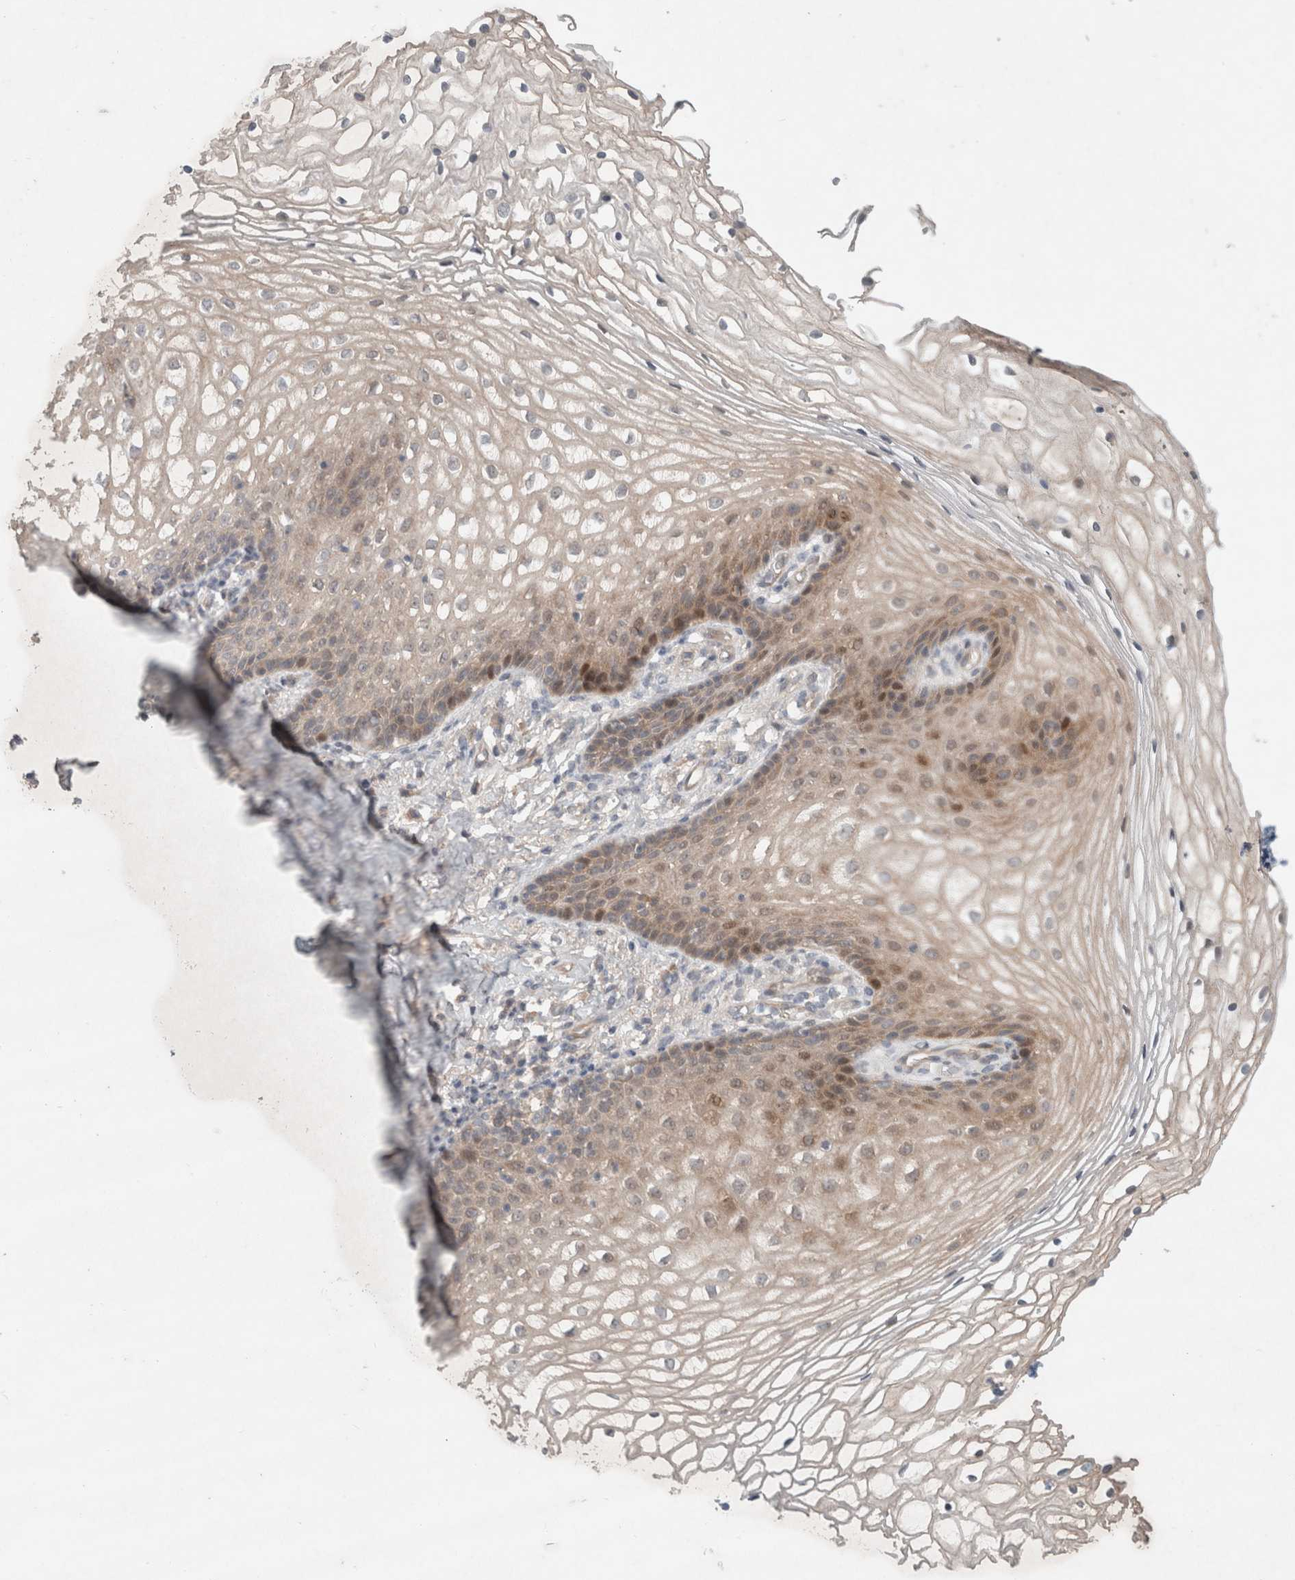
{"staining": {"intensity": "moderate", "quantity": "<25%", "location": "cytoplasmic/membranous,nuclear"}, "tissue": "vagina", "cell_type": "Squamous epithelial cells", "image_type": "normal", "snomed": [{"axis": "morphology", "description": "Normal tissue, NOS"}, {"axis": "topography", "description": "Vagina"}], "caption": "Squamous epithelial cells reveal low levels of moderate cytoplasmic/membranous,nuclear staining in about <25% of cells in benign vagina.", "gene": "RASAL2", "patient": {"sex": "female", "age": 60}}